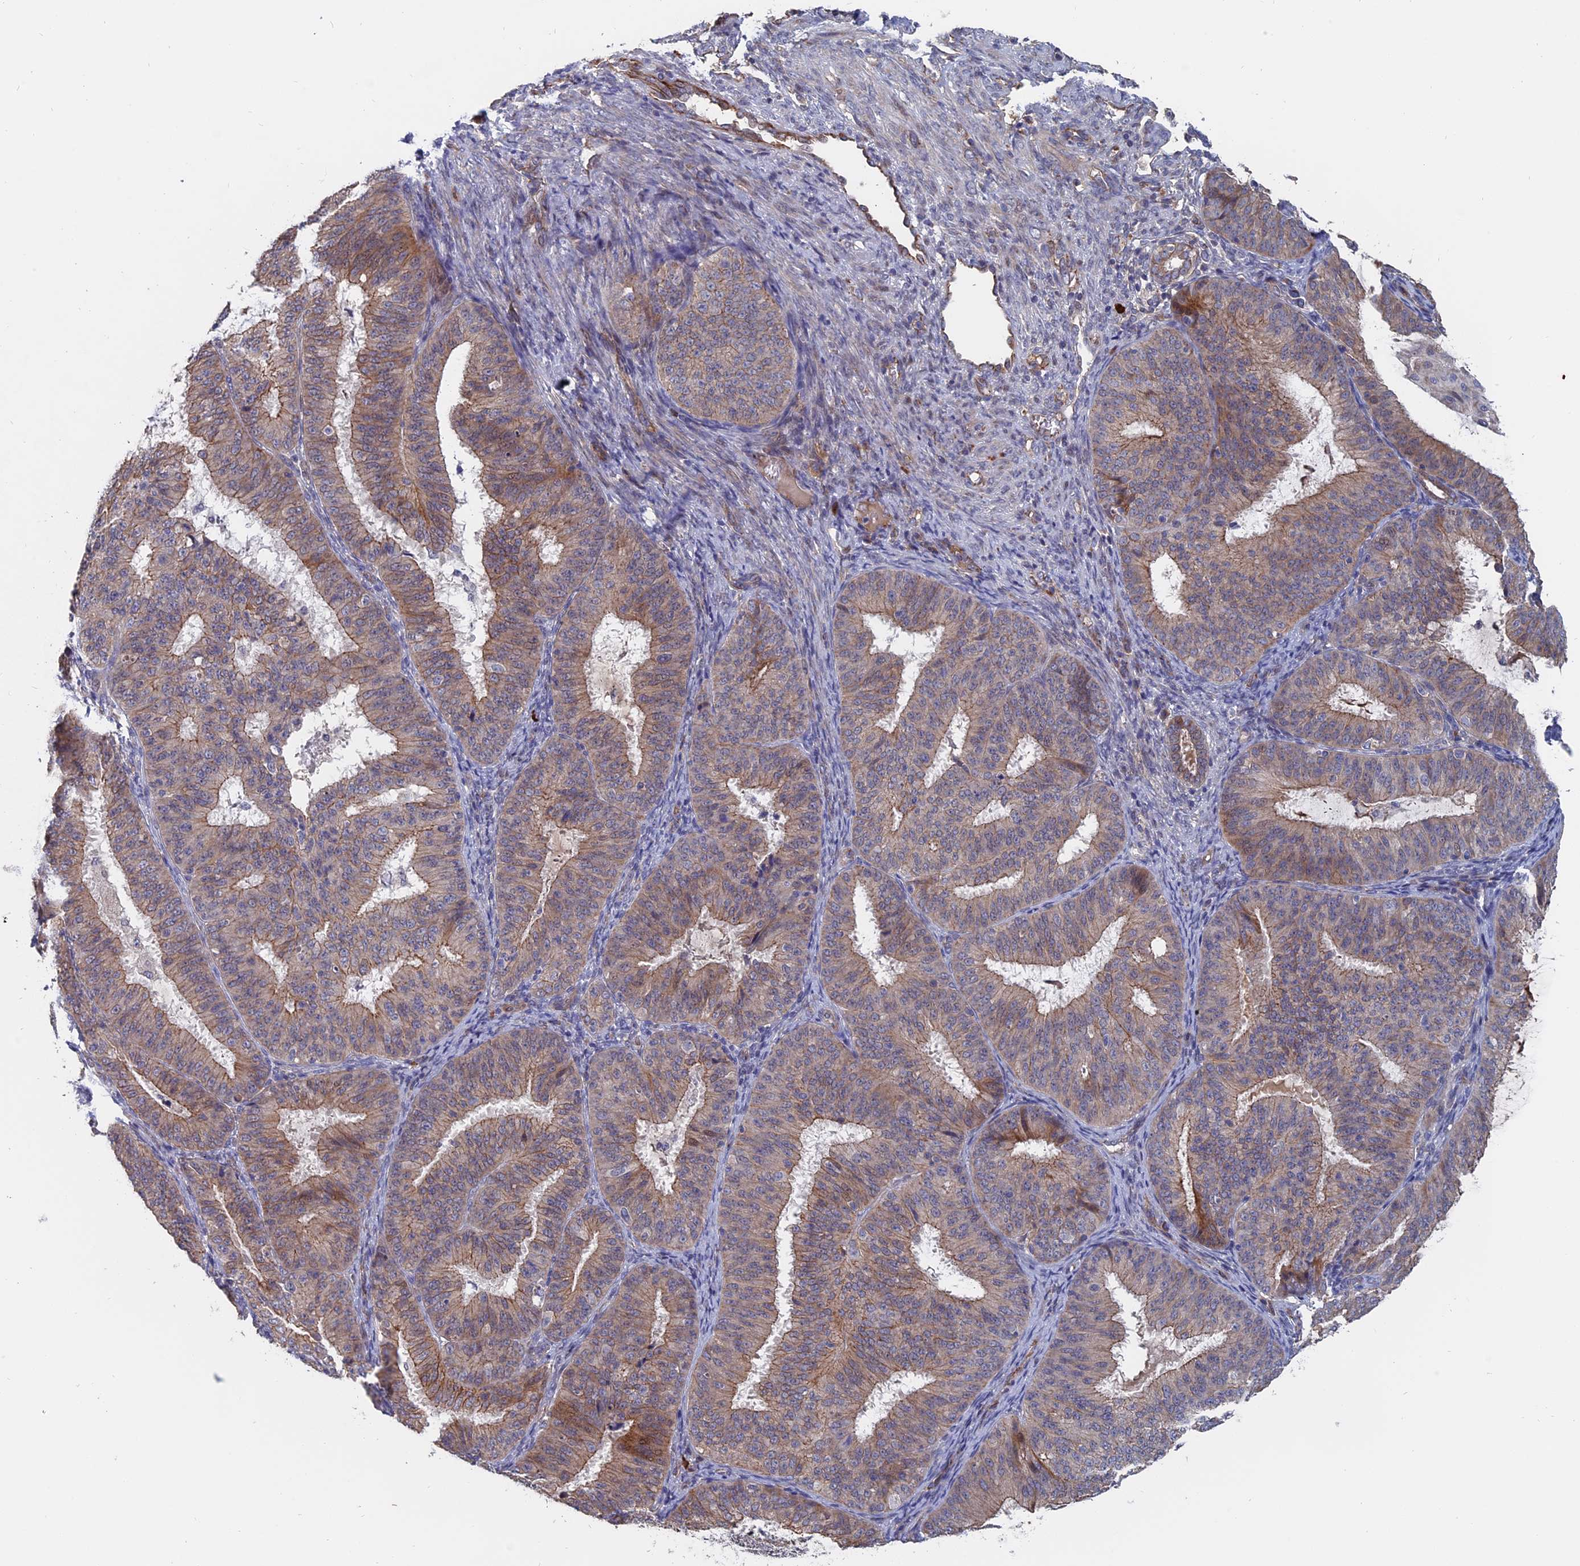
{"staining": {"intensity": "weak", "quantity": "25%-75%", "location": "cytoplasmic/membranous"}, "tissue": "endometrial cancer", "cell_type": "Tumor cells", "image_type": "cancer", "snomed": [{"axis": "morphology", "description": "Adenocarcinoma, NOS"}, {"axis": "topography", "description": "Endometrium"}], "caption": "Protein expression analysis of endometrial adenocarcinoma exhibits weak cytoplasmic/membranous expression in about 25%-75% of tumor cells.", "gene": "SLC33A1", "patient": {"sex": "female", "age": 51}}